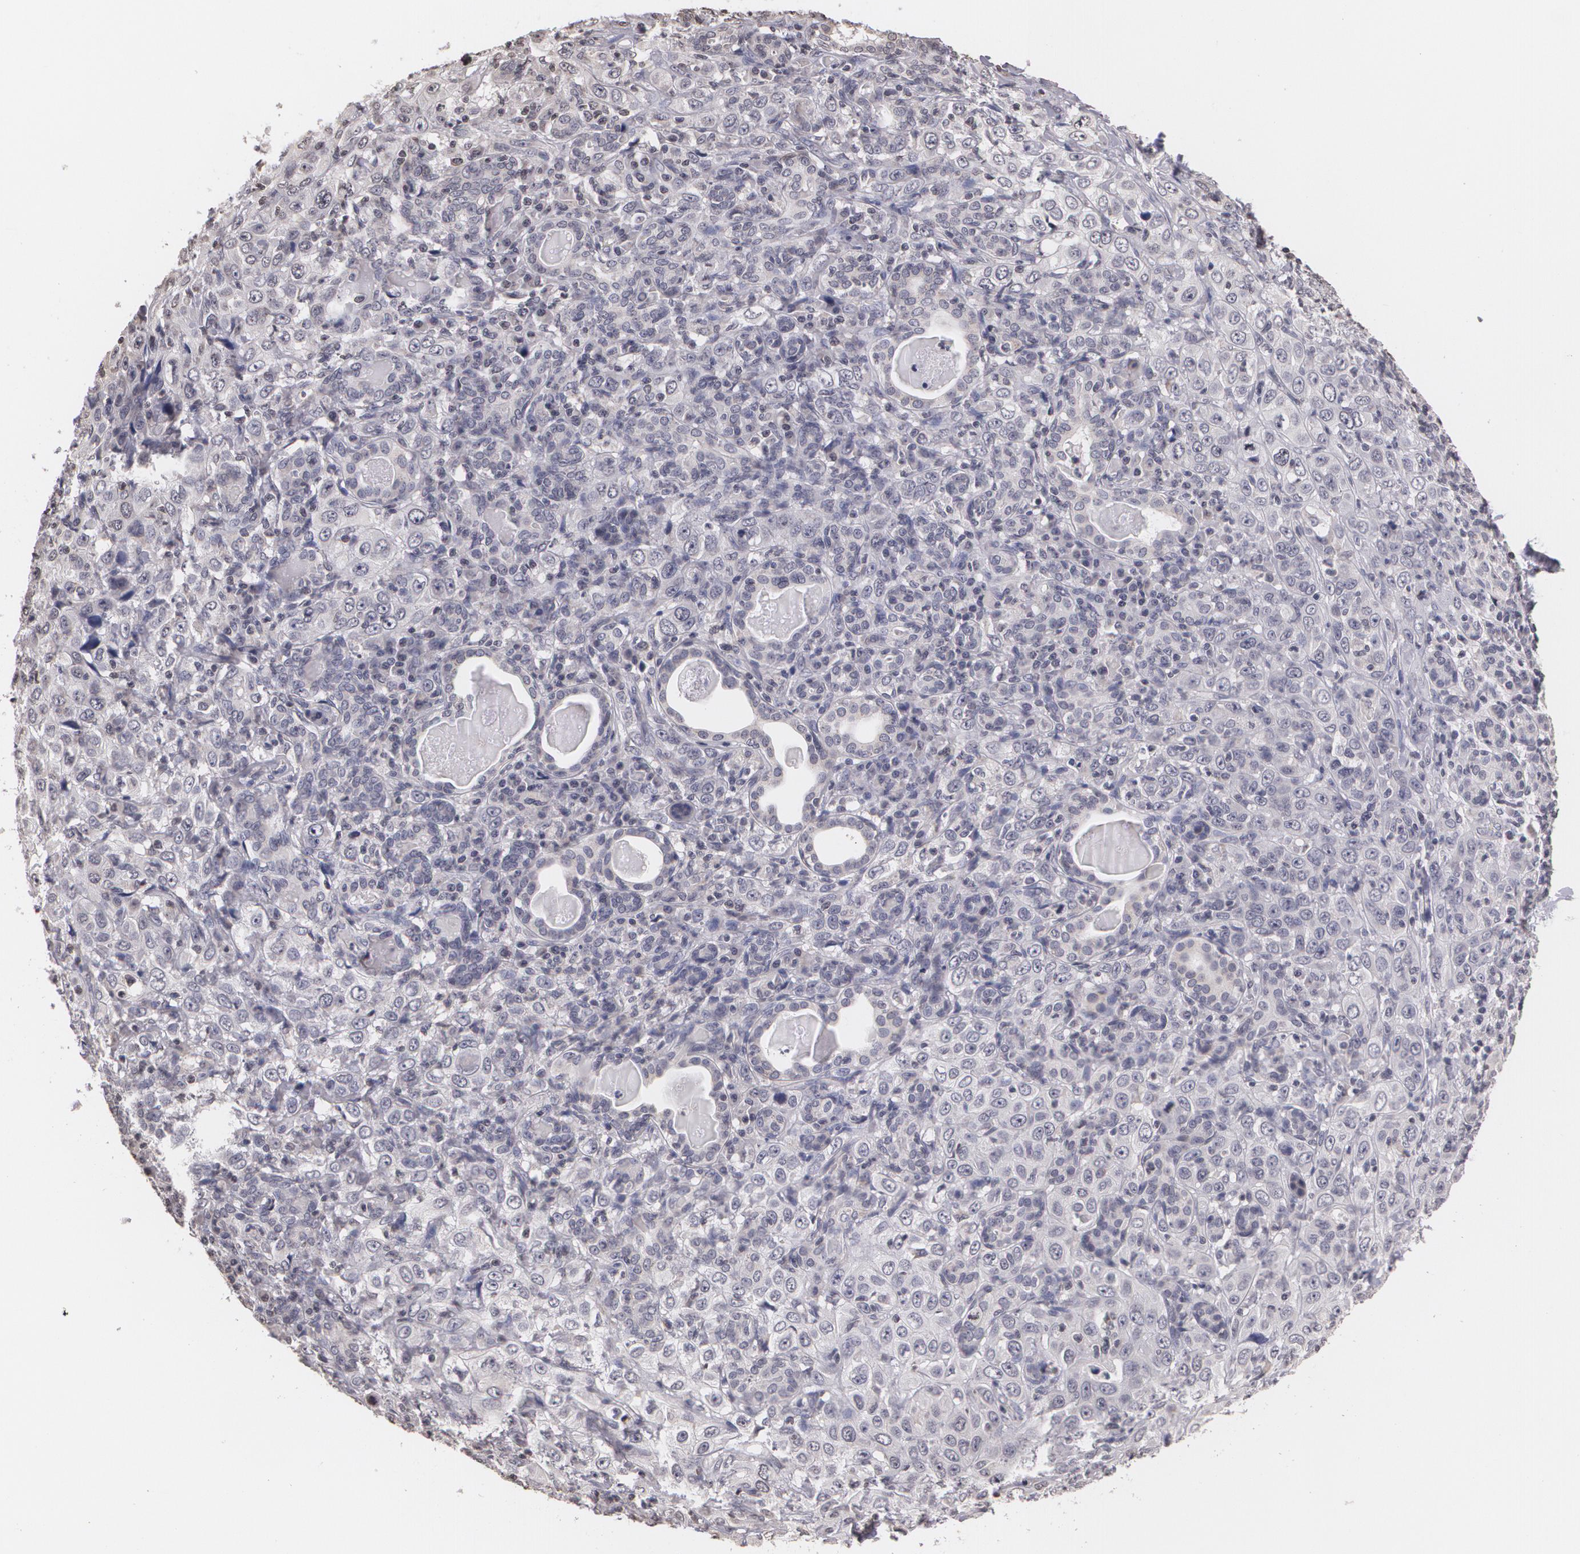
{"staining": {"intensity": "negative", "quantity": "none", "location": "none"}, "tissue": "skin cancer", "cell_type": "Tumor cells", "image_type": "cancer", "snomed": [{"axis": "morphology", "description": "Squamous cell carcinoma, NOS"}, {"axis": "topography", "description": "Skin"}], "caption": "Tumor cells are negative for protein expression in human squamous cell carcinoma (skin).", "gene": "THRB", "patient": {"sex": "male", "age": 84}}